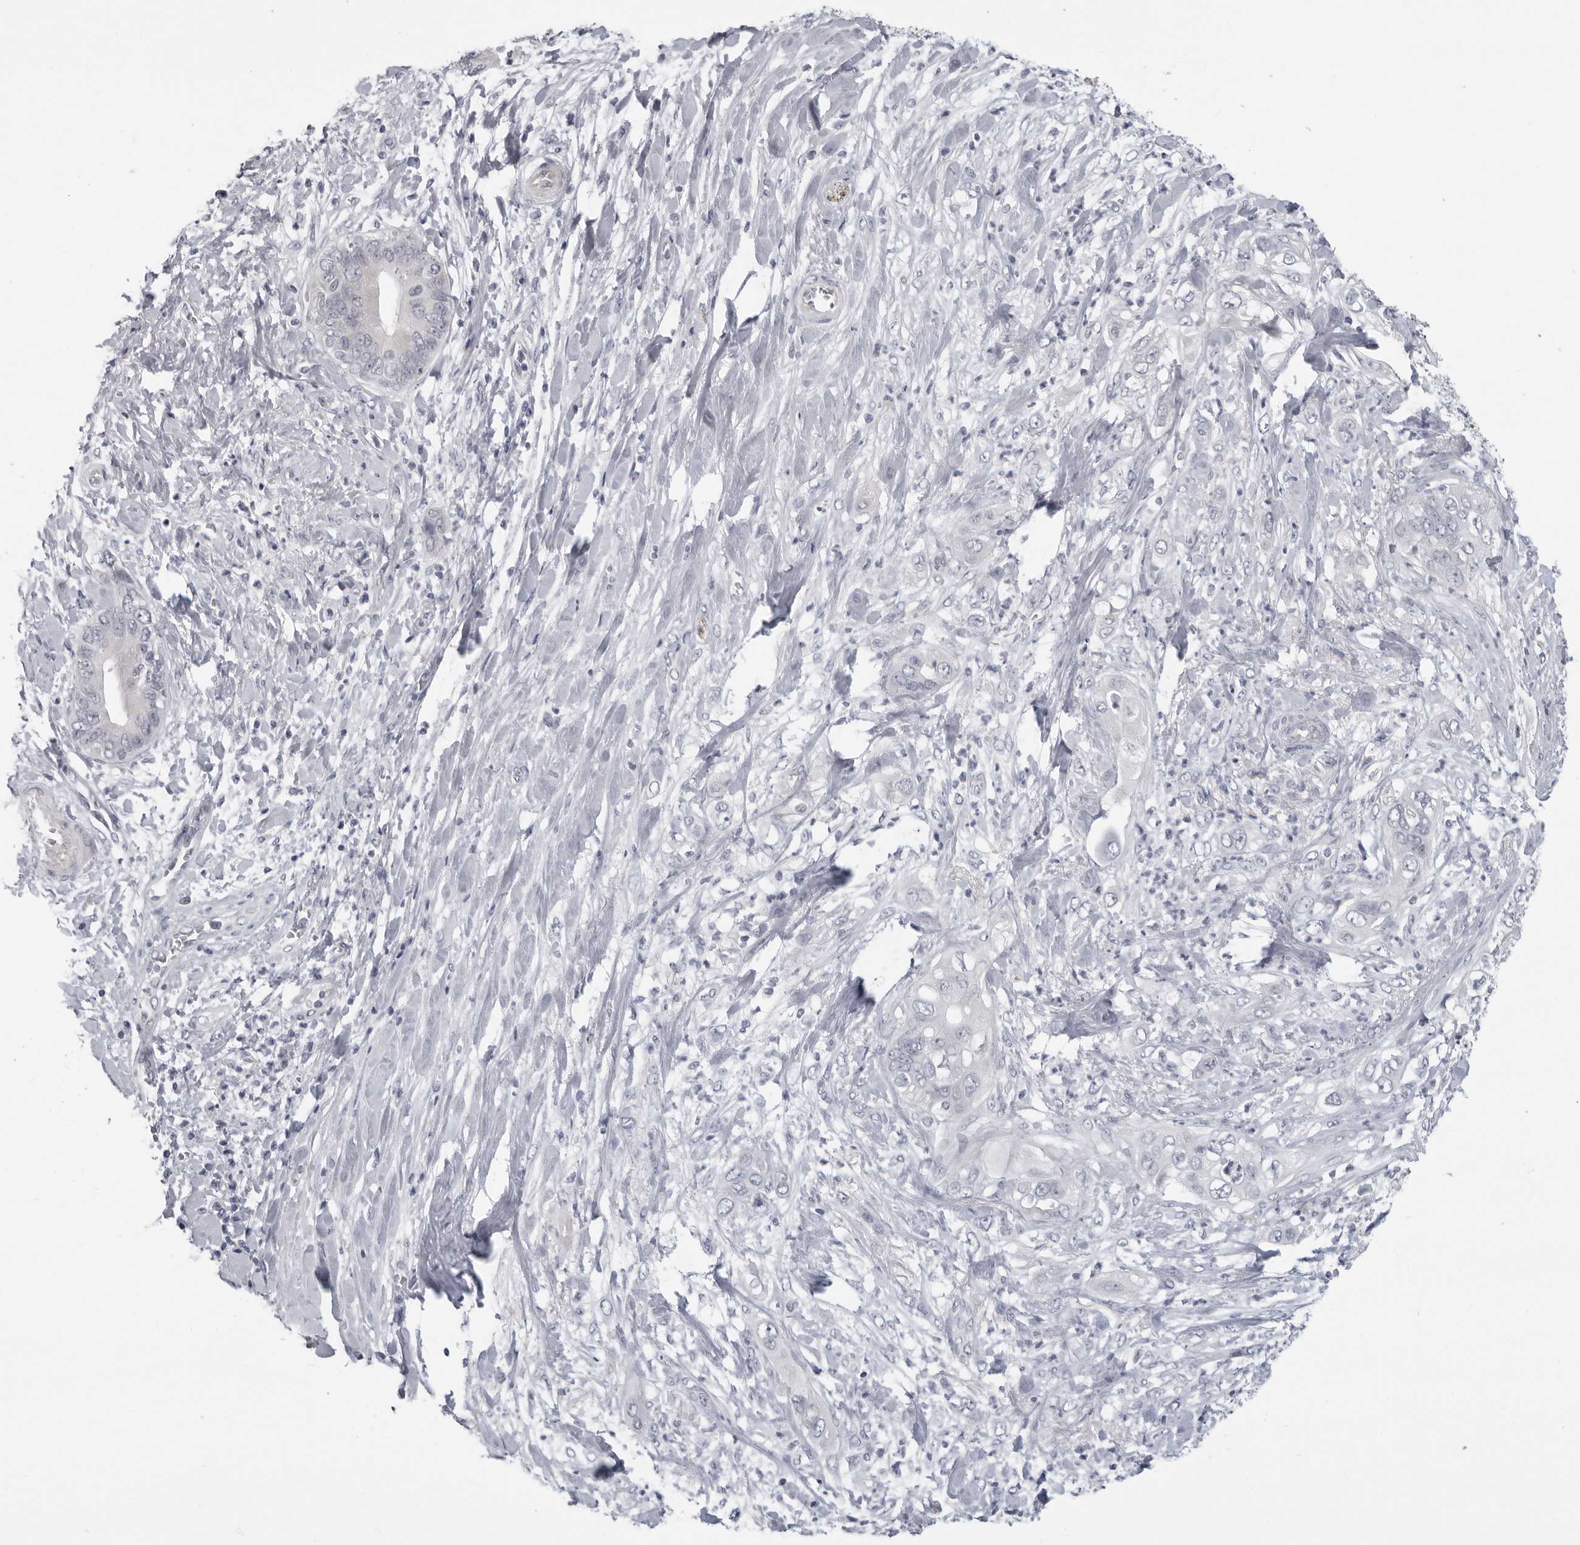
{"staining": {"intensity": "negative", "quantity": "none", "location": "none"}, "tissue": "pancreatic cancer", "cell_type": "Tumor cells", "image_type": "cancer", "snomed": [{"axis": "morphology", "description": "Adenocarcinoma, NOS"}, {"axis": "topography", "description": "Pancreas"}], "caption": "This is an immunohistochemistry (IHC) micrograph of pancreatic cancer. There is no staining in tumor cells.", "gene": "OPLAH", "patient": {"sex": "female", "age": 78}}